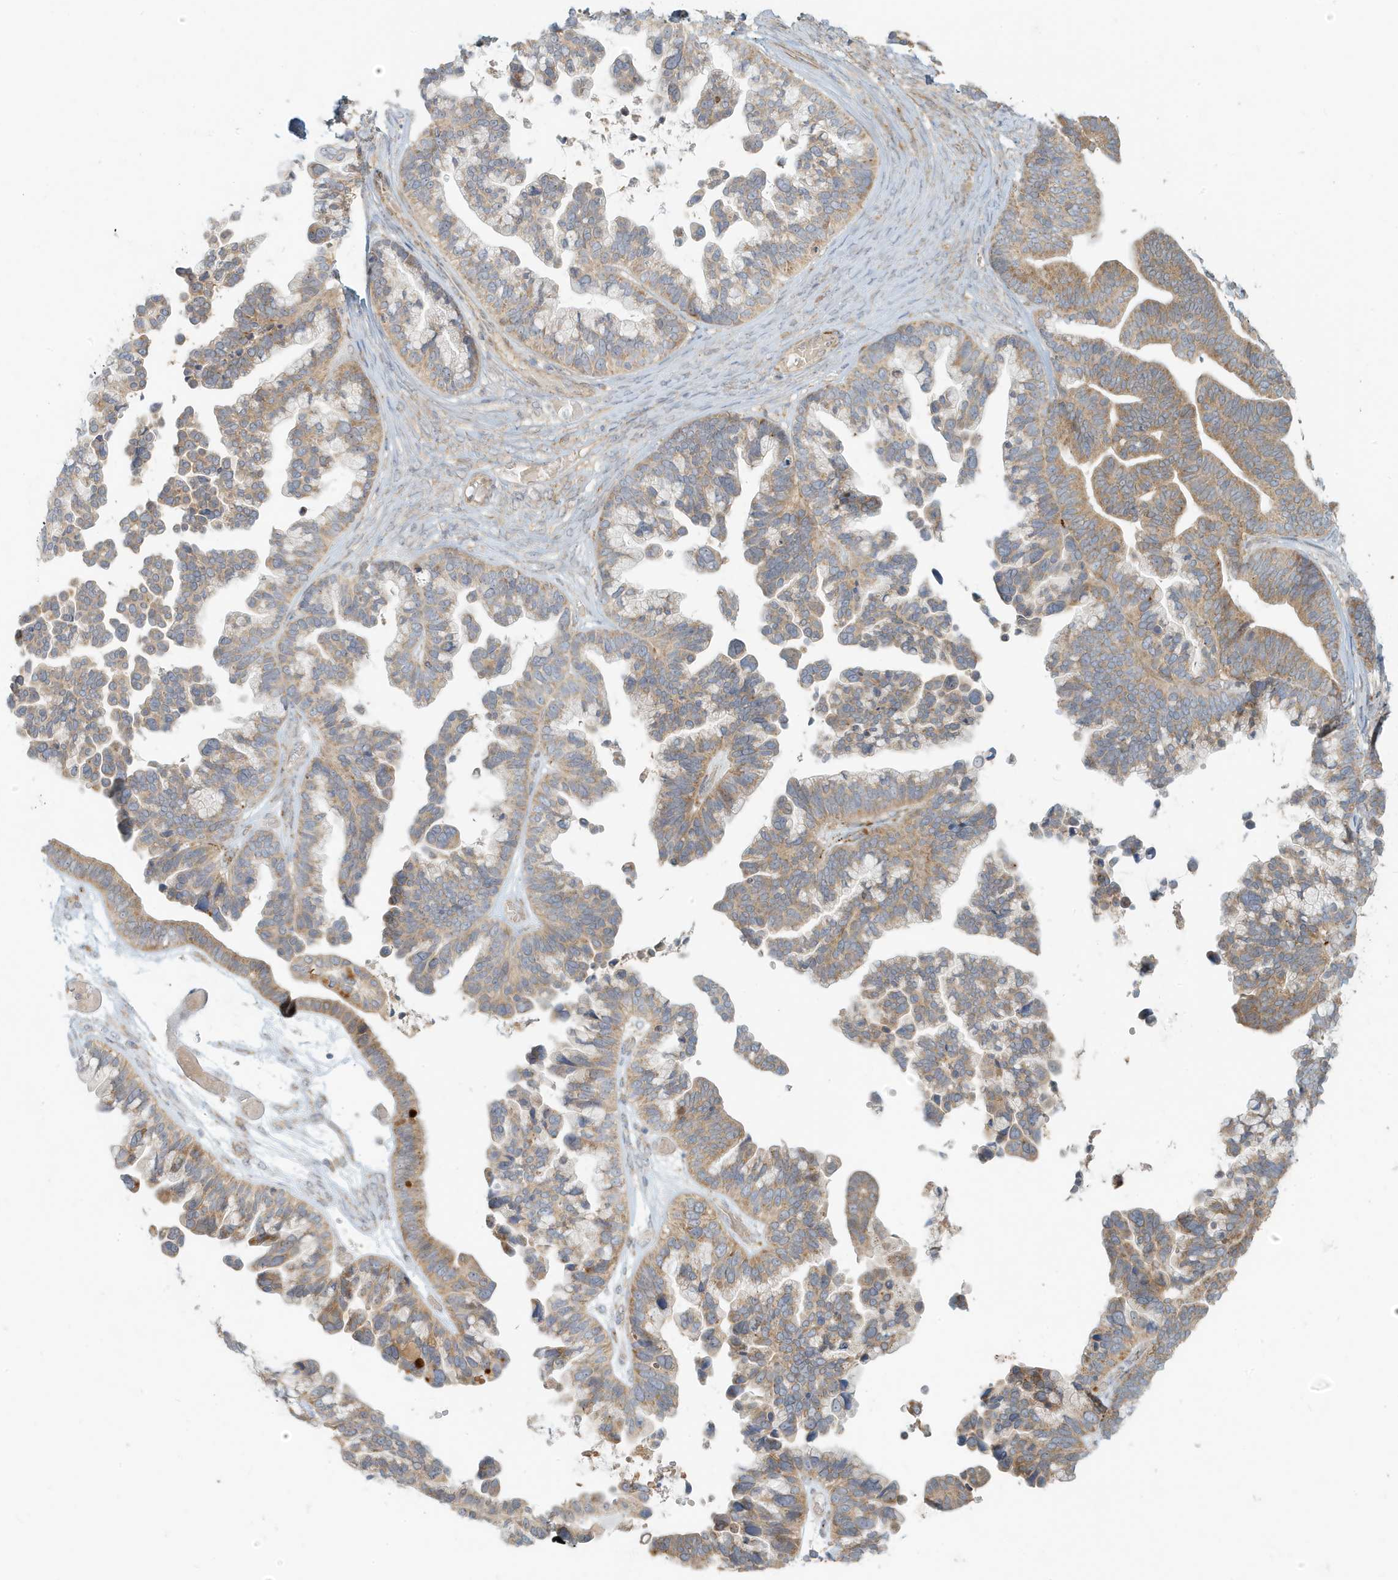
{"staining": {"intensity": "weak", "quantity": ">75%", "location": "cytoplasmic/membranous"}, "tissue": "ovarian cancer", "cell_type": "Tumor cells", "image_type": "cancer", "snomed": [{"axis": "morphology", "description": "Cystadenocarcinoma, serous, NOS"}, {"axis": "topography", "description": "Ovary"}], "caption": "Ovarian cancer was stained to show a protein in brown. There is low levels of weak cytoplasmic/membranous positivity in about >75% of tumor cells.", "gene": "MCOLN1", "patient": {"sex": "female", "age": 56}}